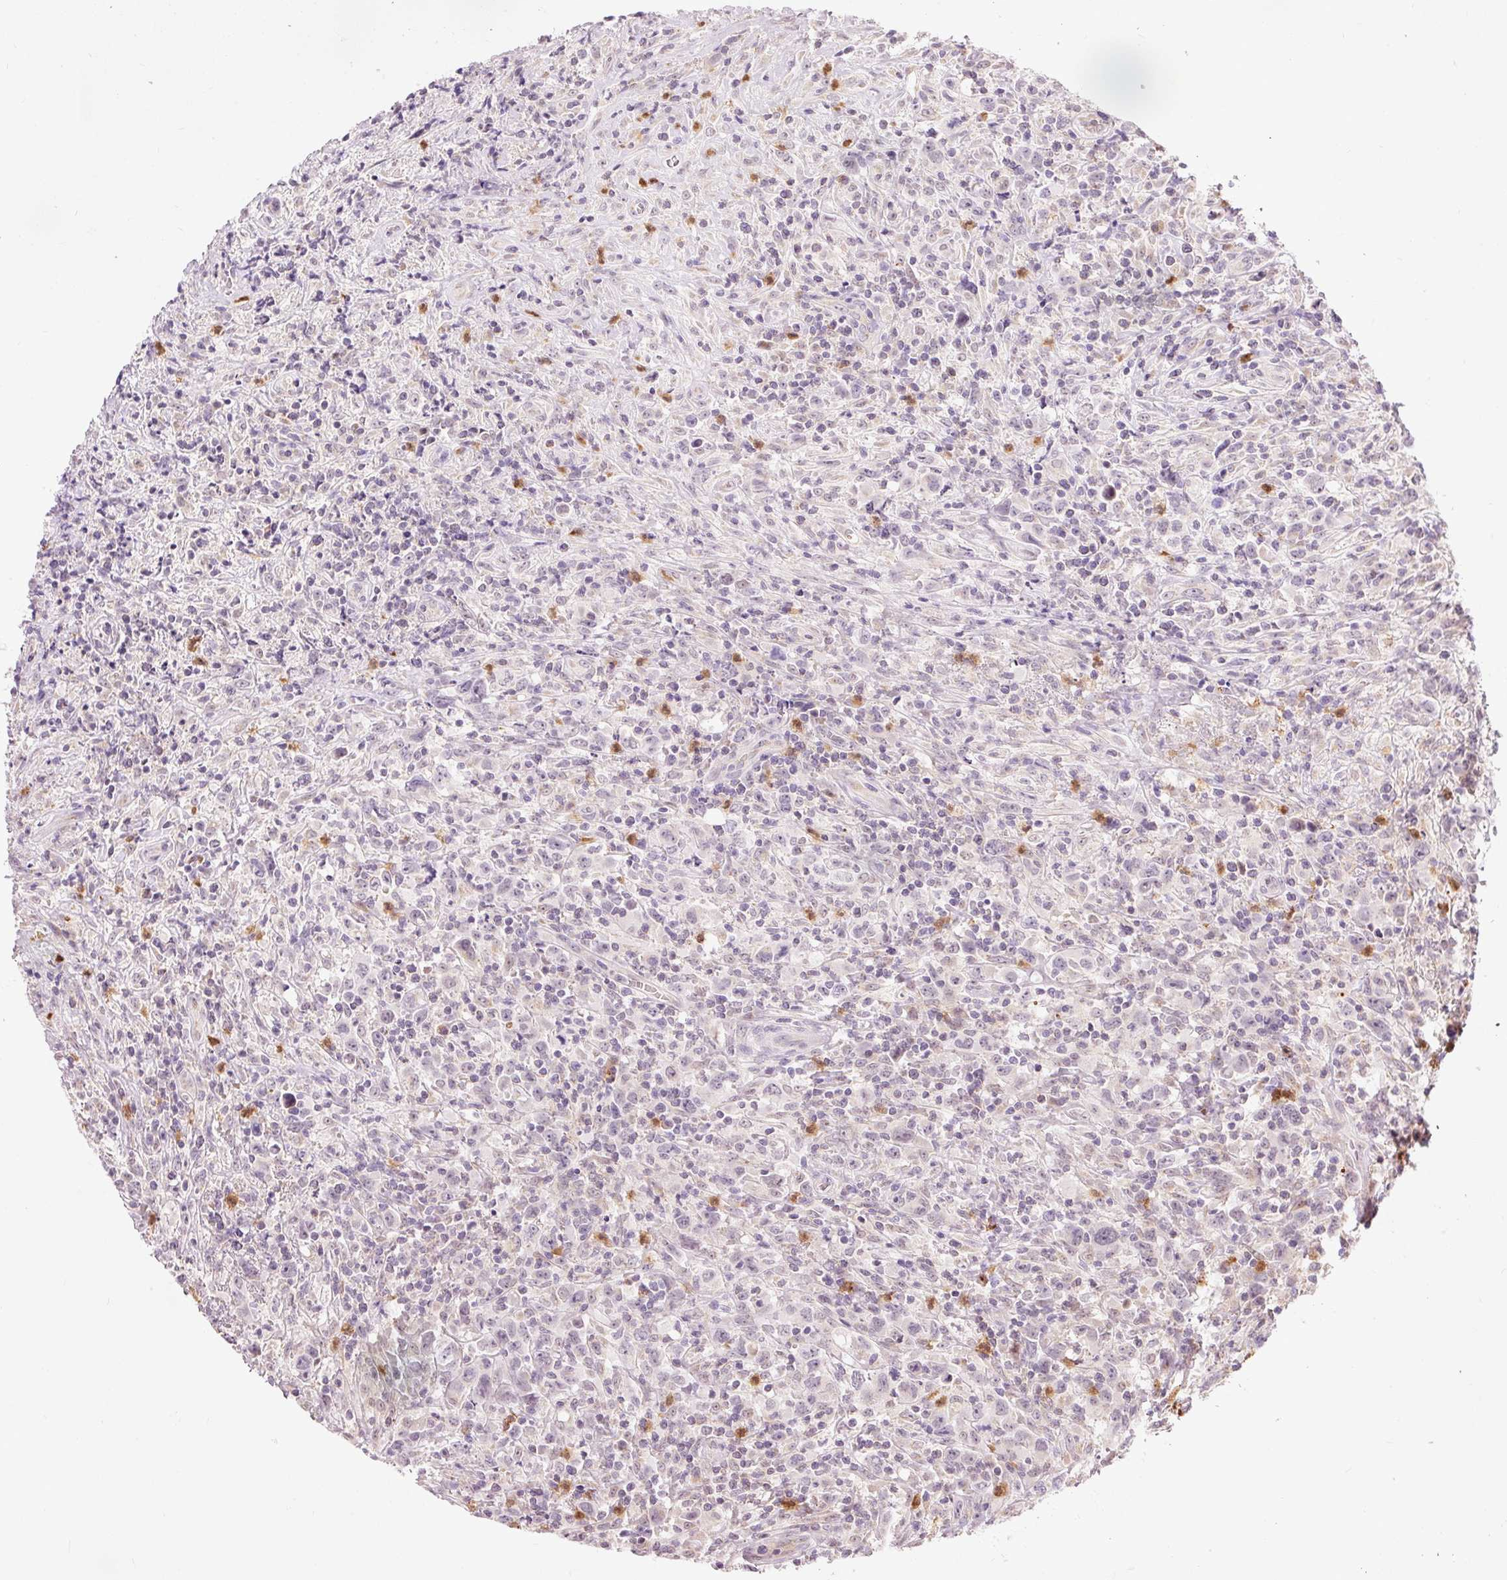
{"staining": {"intensity": "negative", "quantity": "none", "location": "none"}, "tissue": "lymphoma", "cell_type": "Tumor cells", "image_type": "cancer", "snomed": [{"axis": "morphology", "description": "Hodgkin's disease, NOS"}, {"axis": "topography", "description": "Lymph node"}], "caption": "There is no significant positivity in tumor cells of lymphoma. Brightfield microscopy of immunohistochemistry stained with DAB (brown) and hematoxylin (blue), captured at high magnification.", "gene": "PRDX5", "patient": {"sex": "female", "age": 18}}